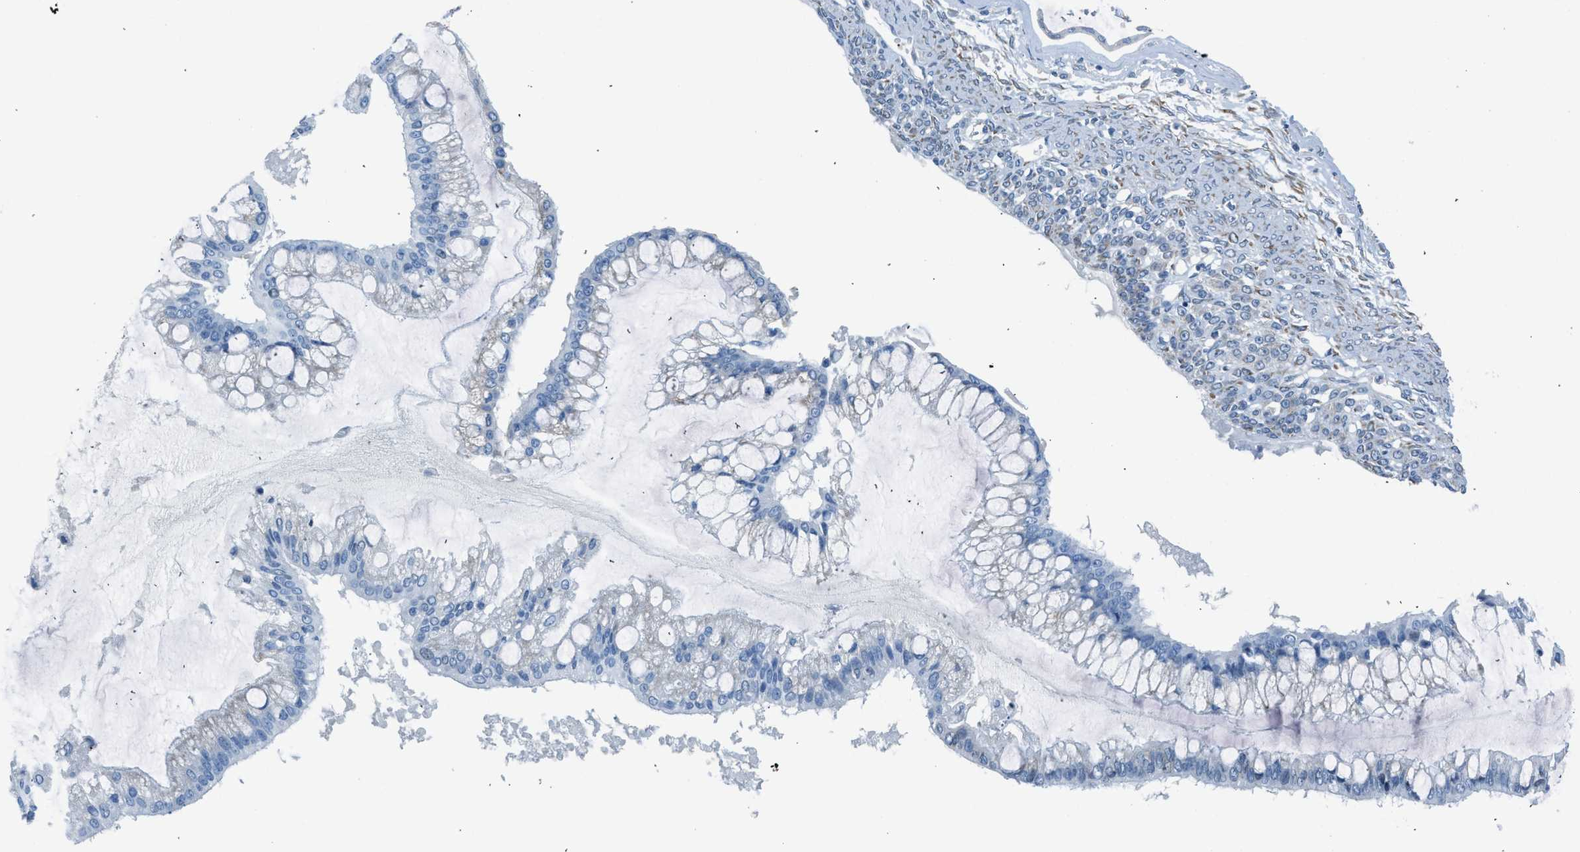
{"staining": {"intensity": "weak", "quantity": "<25%", "location": "cytoplasmic/membranous"}, "tissue": "ovarian cancer", "cell_type": "Tumor cells", "image_type": "cancer", "snomed": [{"axis": "morphology", "description": "Cystadenocarcinoma, mucinous, NOS"}, {"axis": "topography", "description": "Ovary"}], "caption": "A micrograph of human ovarian cancer is negative for staining in tumor cells.", "gene": "RNF41", "patient": {"sex": "female", "age": 73}}